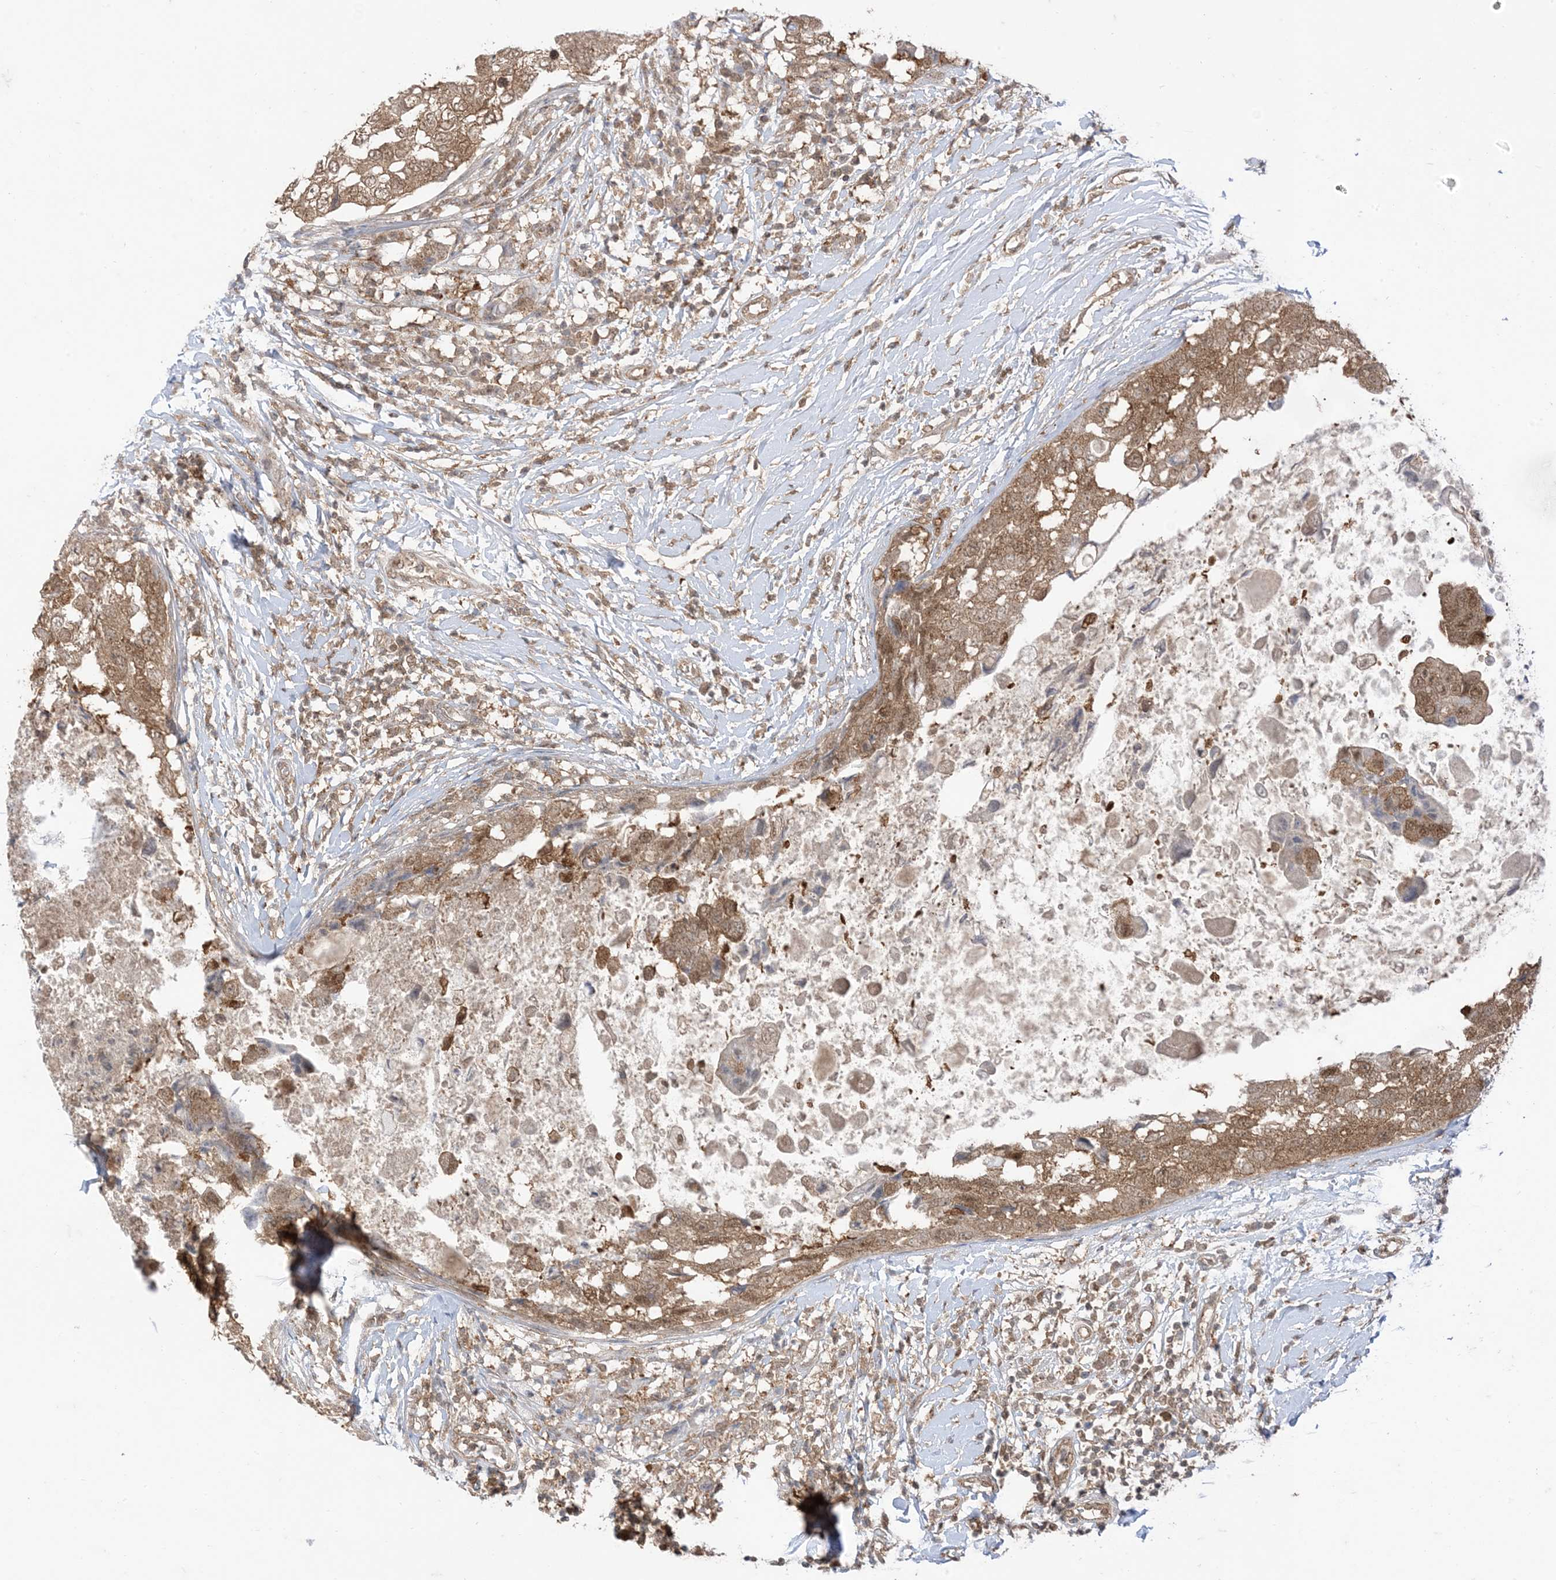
{"staining": {"intensity": "moderate", "quantity": ">75%", "location": "cytoplasmic/membranous,nuclear"}, "tissue": "breast cancer", "cell_type": "Tumor cells", "image_type": "cancer", "snomed": [{"axis": "morphology", "description": "Duct carcinoma"}, {"axis": "topography", "description": "Breast"}], "caption": "Protein expression analysis of breast cancer shows moderate cytoplasmic/membranous and nuclear staining in about >75% of tumor cells. (DAB (3,3'-diaminobenzidine) = brown stain, brightfield microscopy at high magnification).", "gene": "PTPA", "patient": {"sex": "female", "age": 27}}